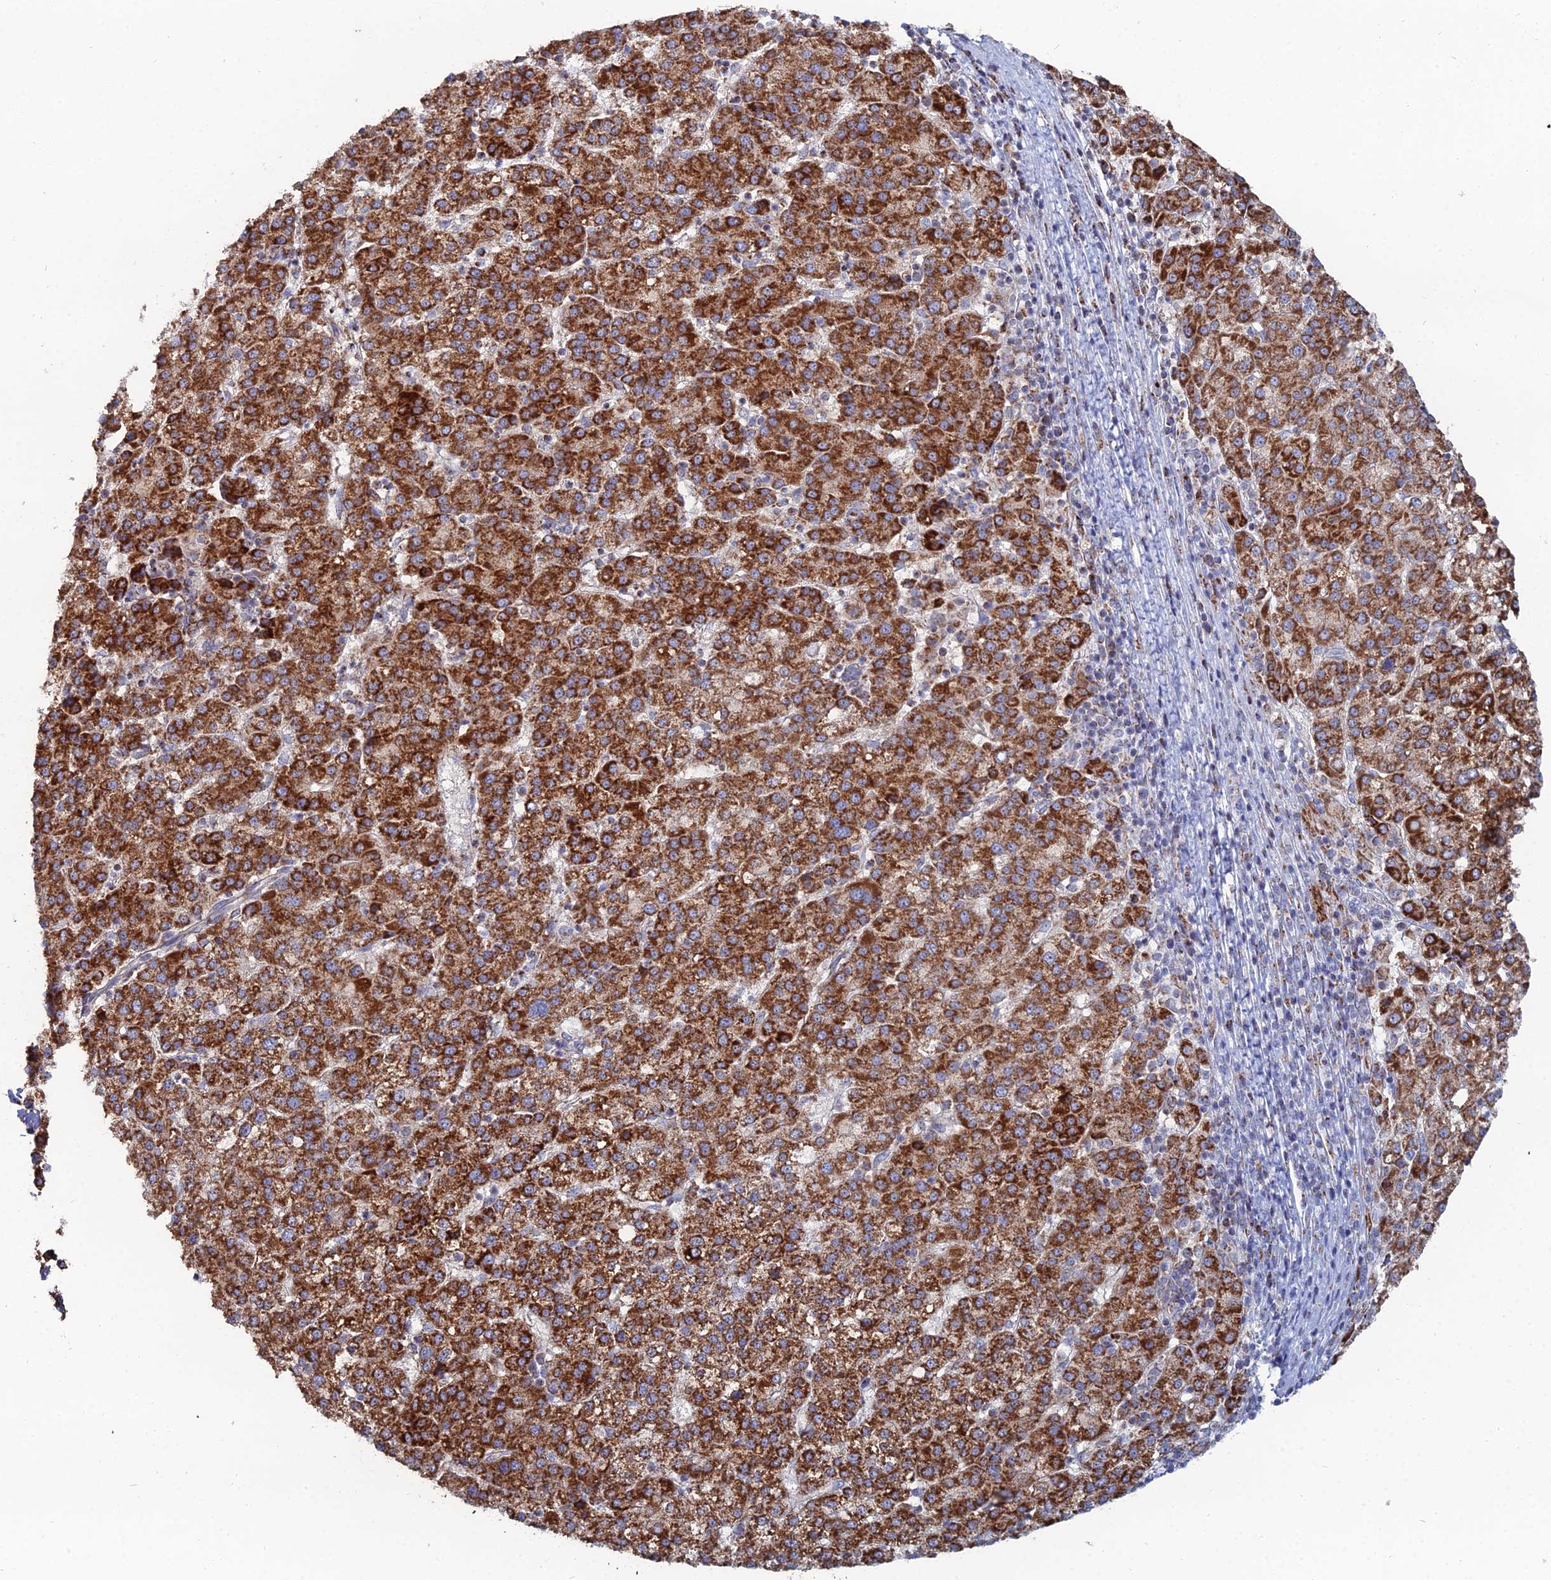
{"staining": {"intensity": "strong", "quantity": ">75%", "location": "cytoplasmic/membranous"}, "tissue": "liver cancer", "cell_type": "Tumor cells", "image_type": "cancer", "snomed": [{"axis": "morphology", "description": "Carcinoma, Hepatocellular, NOS"}, {"axis": "topography", "description": "Liver"}], "caption": "The image demonstrates immunohistochemical staining of liver cancer. There is strong cytoplasmic/membranous expression is identified in approximately >75% of tumor cells. (brown staining indicates protein expression, while blue staining denotes nuclei).", "gene": "MPC1", "patient": {"sex": "female", "age": 58}}